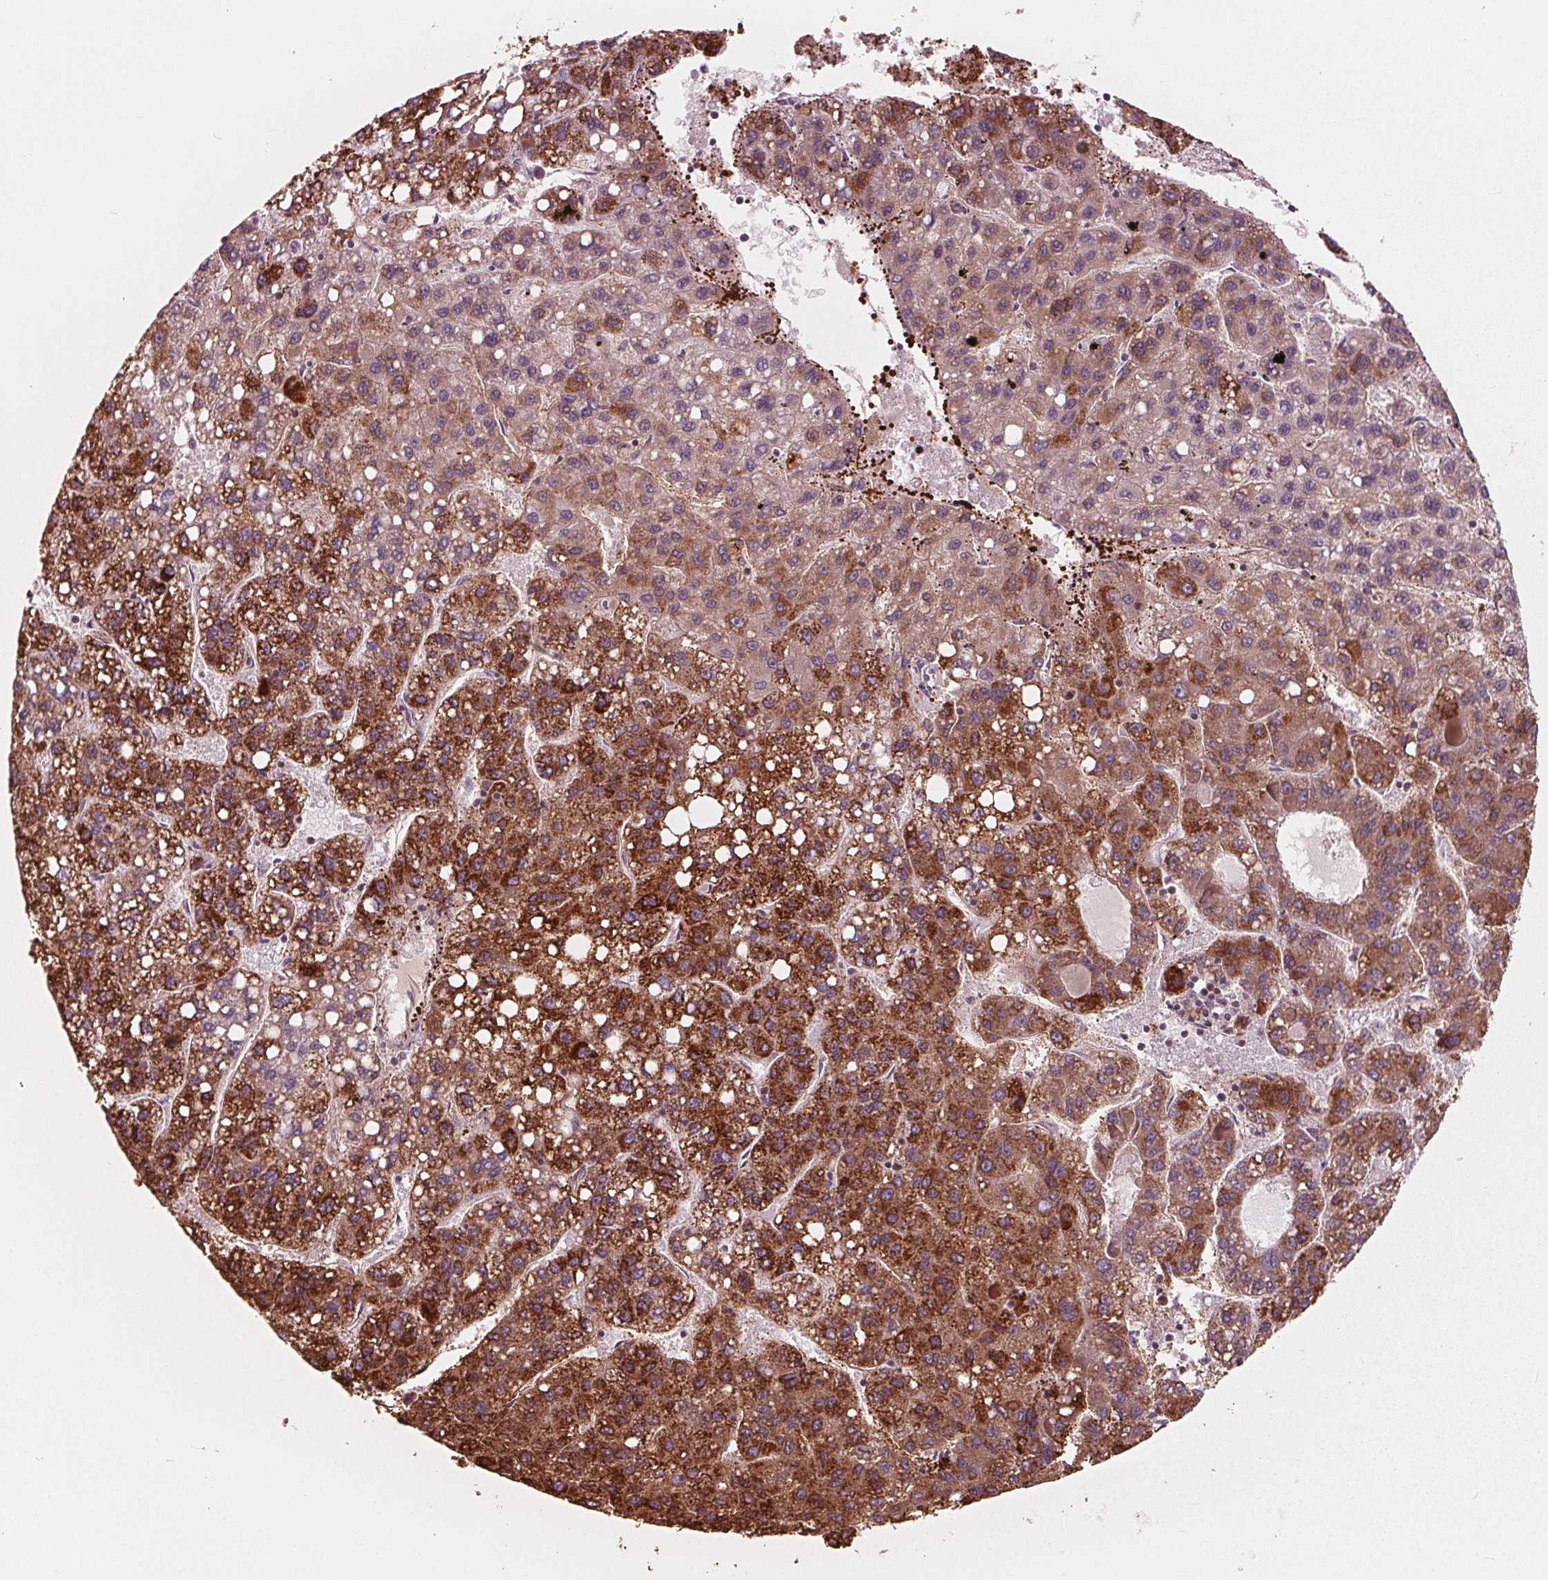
{"staining": {"intensity": "strong", "quantity": ">75%", "location": "cytoplasmic/membranous"}, "tissue": "liver cancer", "cell_type": "Tumor cells", "image_type": "cancer", "snomed": [{"axis": "morphology", "description": "Carcinoma, Hepatocellular, NOS"}, {"axis": "topography", "description": "Liver"}], "caption": "Immunohistochemistry histopathology image of human liver cancer stained for a protein (brown), which displays high levels of strong cytoplasmic/membranous positivity in about >75% of tumor cells.", "gene": "DCAF4L2", "patient": {"sex": "female", "age": 82}}